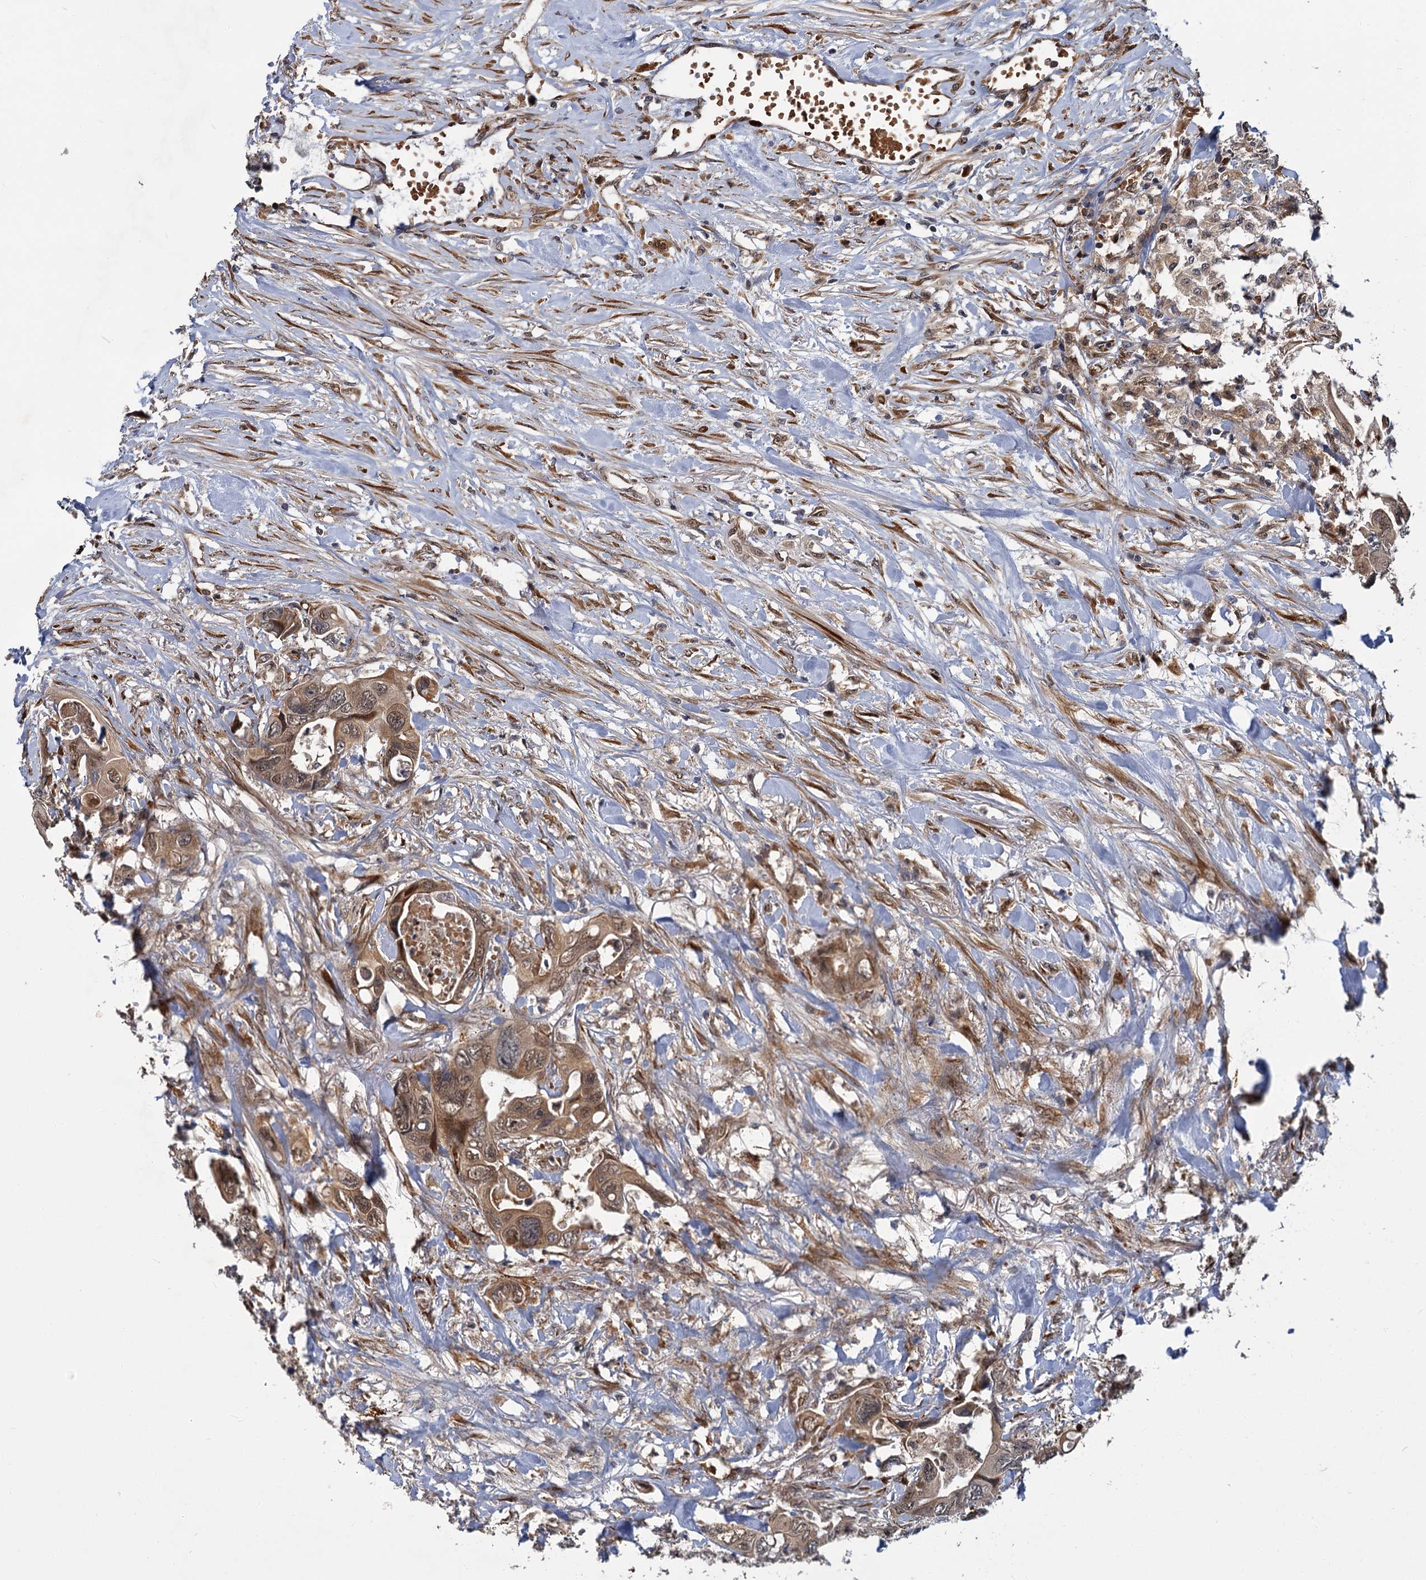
{"staining": {"intensity": "moderate", "quantity": ">75%", "location": "cytoplasmic/membranous,nuclear"}, "tissue": "colorectal cancer", "cell_type": "Tumor cells", "image_type": "cancer", "snomed": [{"axis": "morphology", "description": "Adenocarcinoma, NOS"}, {"axis": "topography", "description": "Rectum"}], "caption": "IHC micrograph of human colorectal cancer (adenocarcinoma) stained for a protein (brown), which exhibits medium levels of moderate cytoplasmic/membranous and nuclear positivity in approximately >75% of tumor cells.", "gene": "APBA2", "patient": {"sex": "male", "age": 57}}